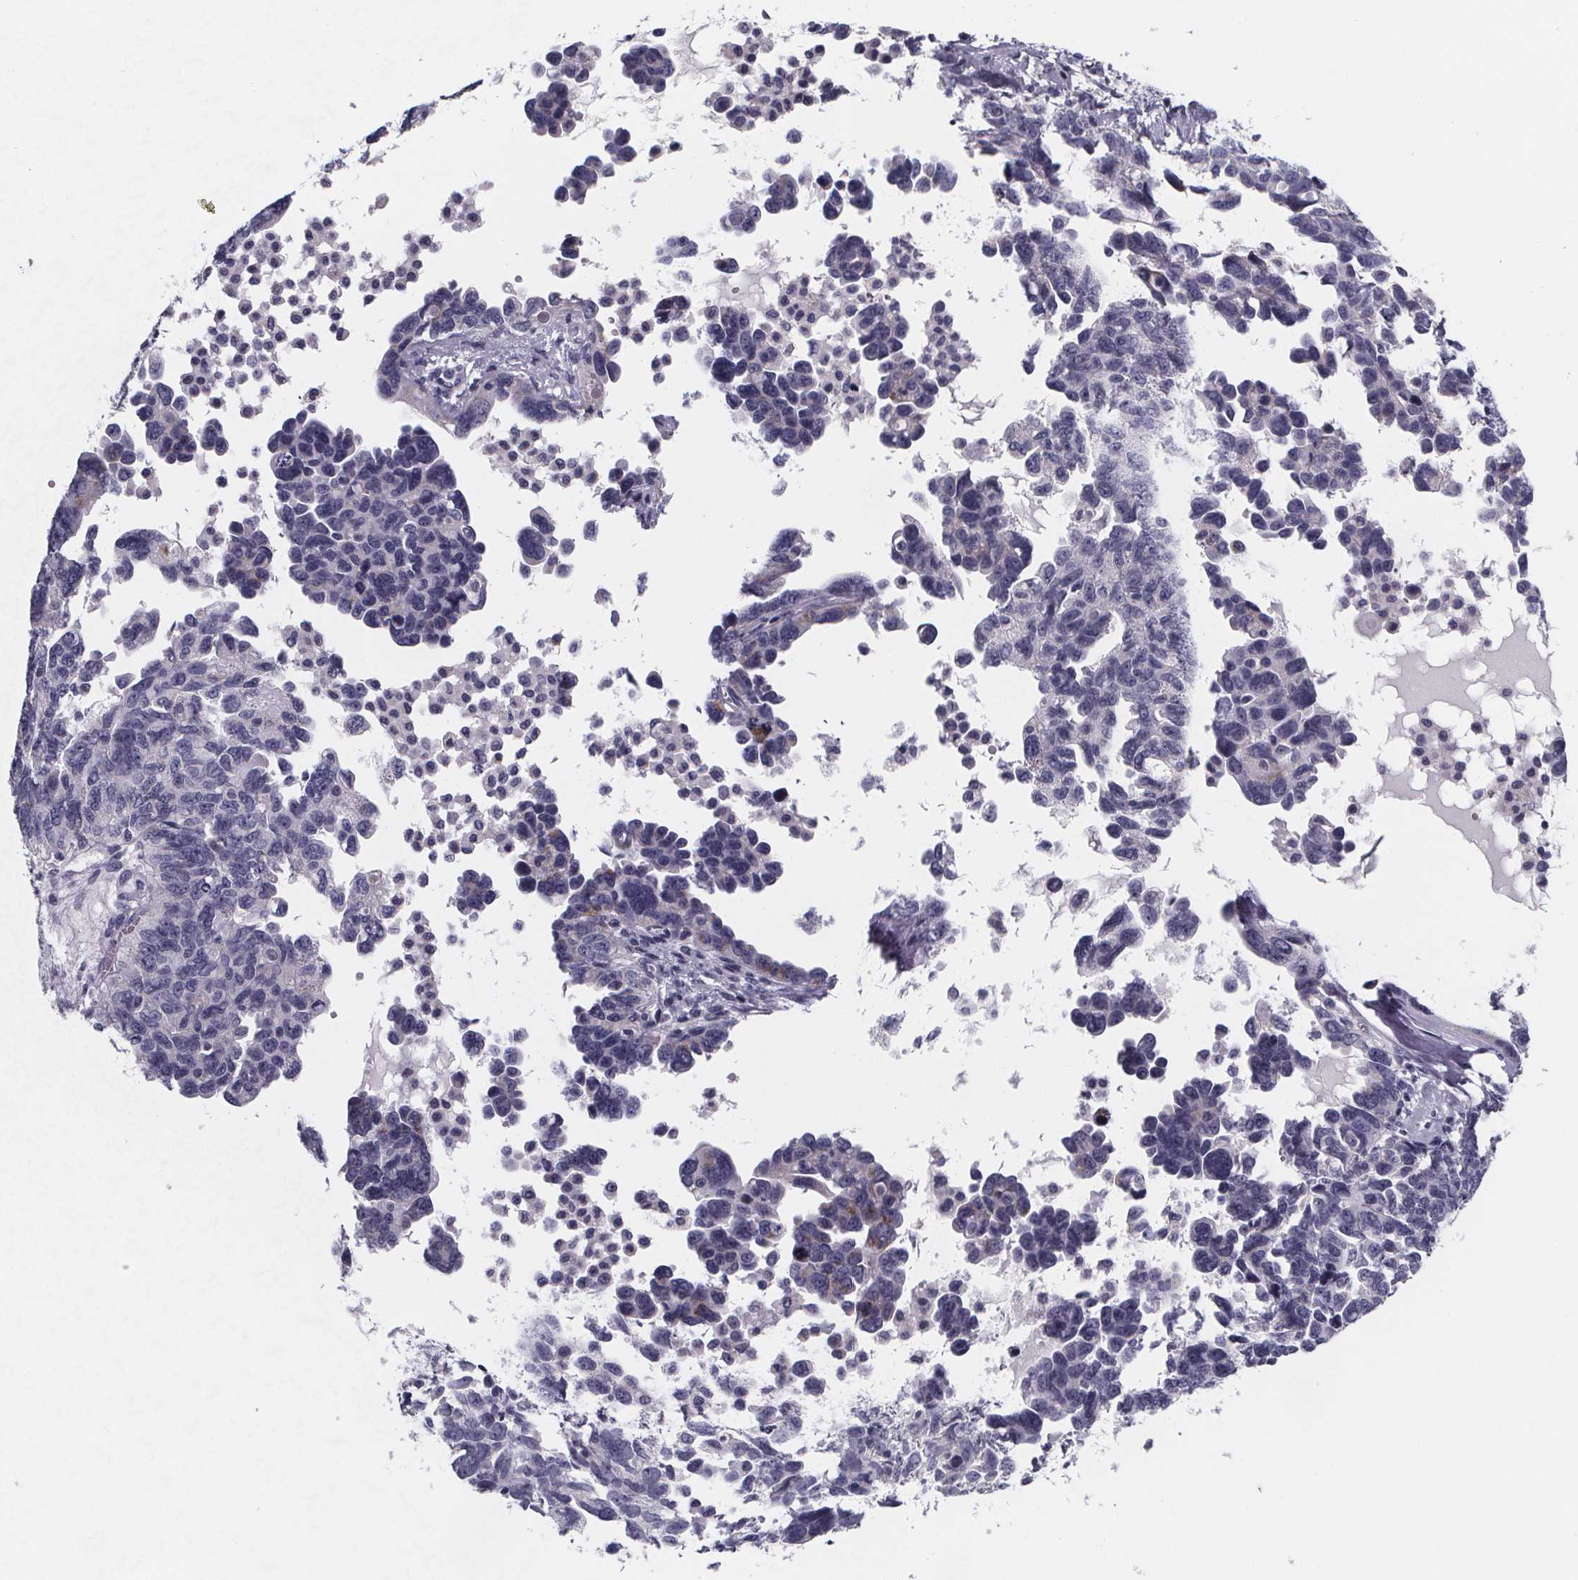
{"staining": {"intensity": "negative", "quantity": "none", "location": "none"}, "tissue": "ovarian cancer", "cell_type": "Tumor cells", "image_type": "cancer", "snomed": [{"axis": "morphology", "description": "Cystadenocarcinoma, serous, NOS"}, {"axis": "topography", "description": "Ovary"}], "caption": "Tumor cells show no significant expression in ovarian serous cystadenocarcinoma.", "gene": "PAH", "patient": {"sex": "female", "age": 69}}